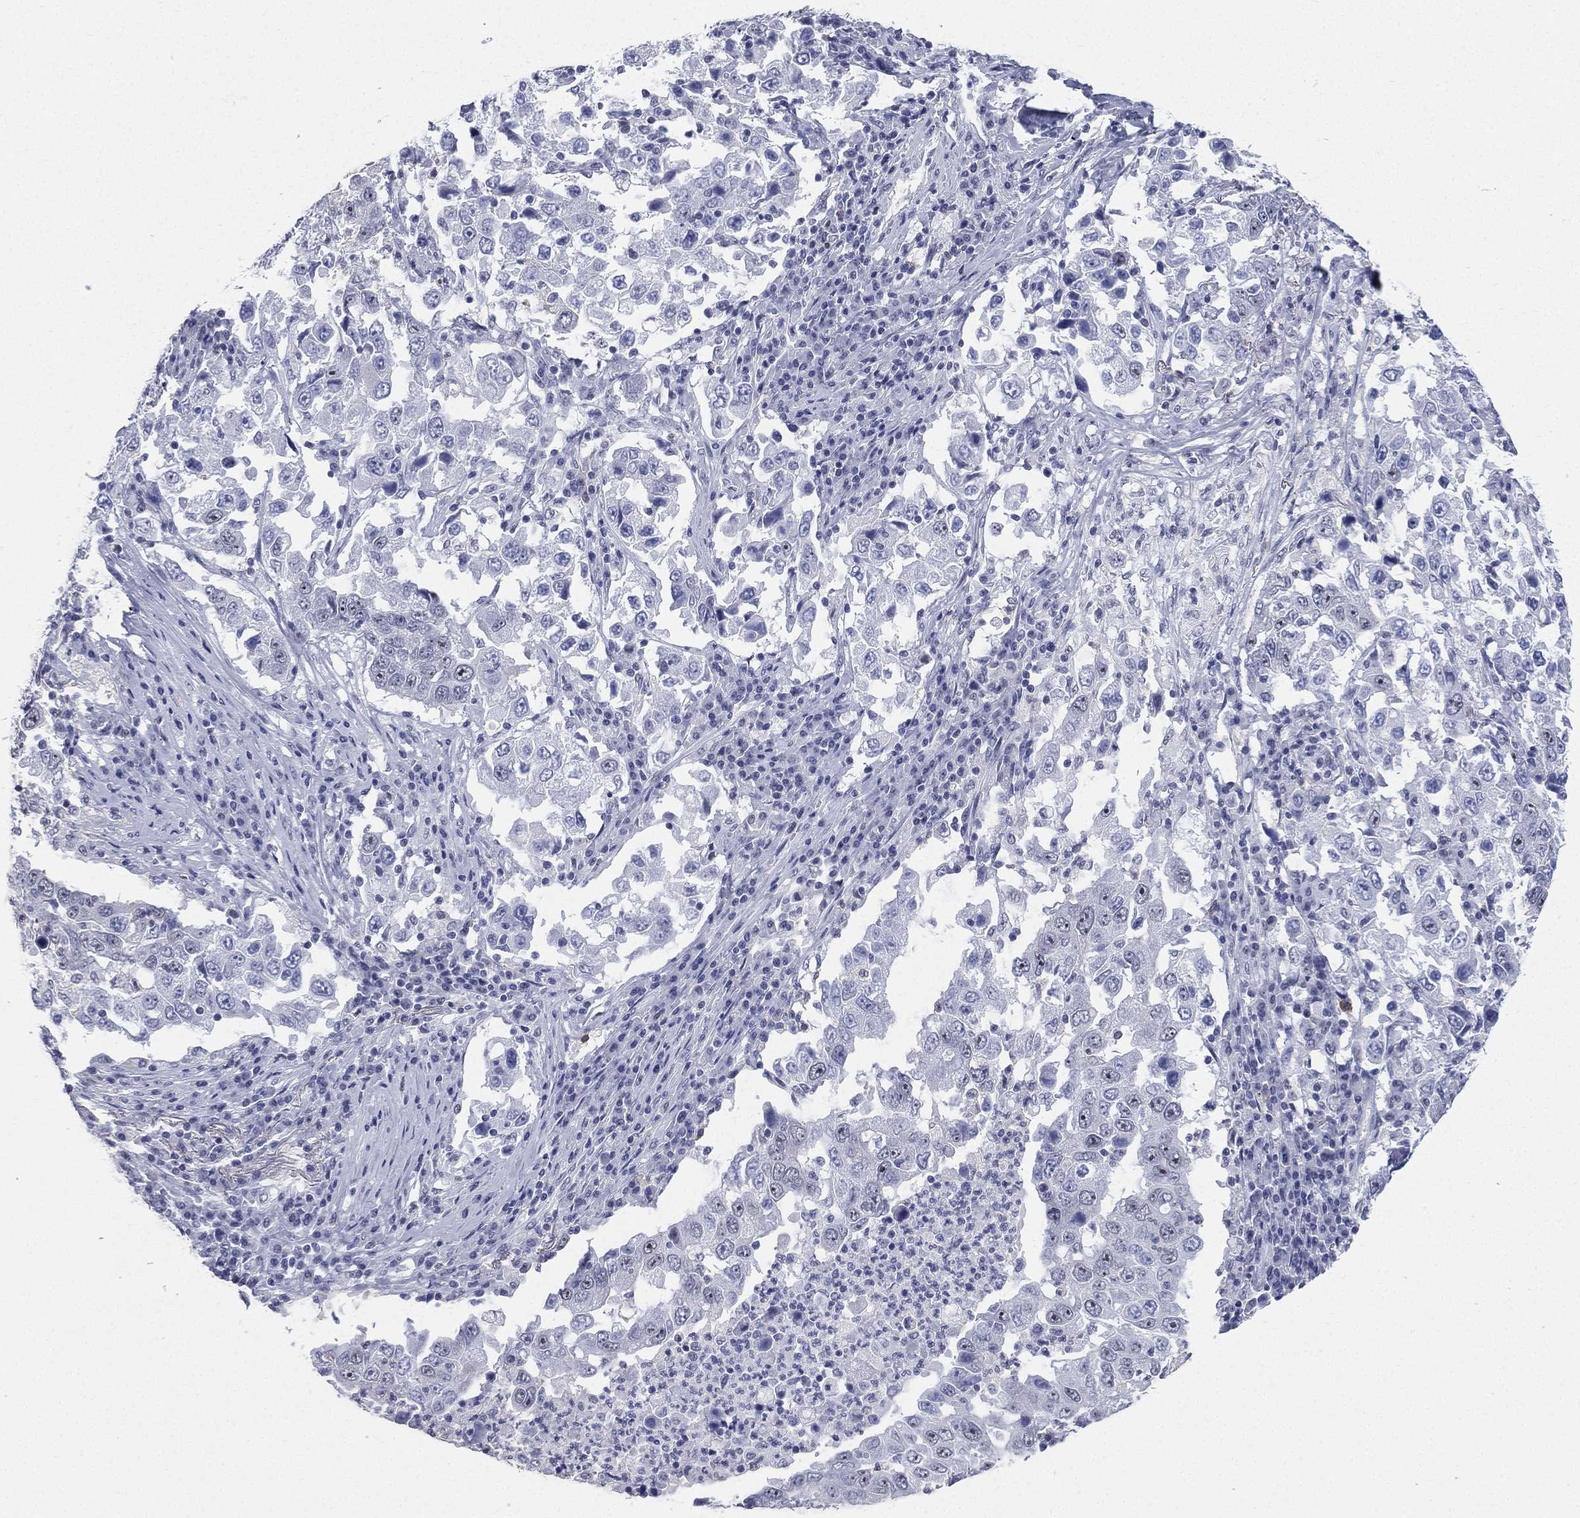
{"staining": {"intensity": "negative", "quantity": "none", "location": "none"}, "tissue": "lung cancer", "cell_type": "Tumor cells", "image_type": "cancer", "snomed": [{"axis": "morphology", "description": "Adenocarcinoma, NOS"}, {"axis": "topography", "description": "Lung"}], "caption": "Histopathology image shows no protein expression in tumor cells of lung adenocarcinoma tissue.", "gene": "CD22", "patient": {"sex": "male", "age": 73}}